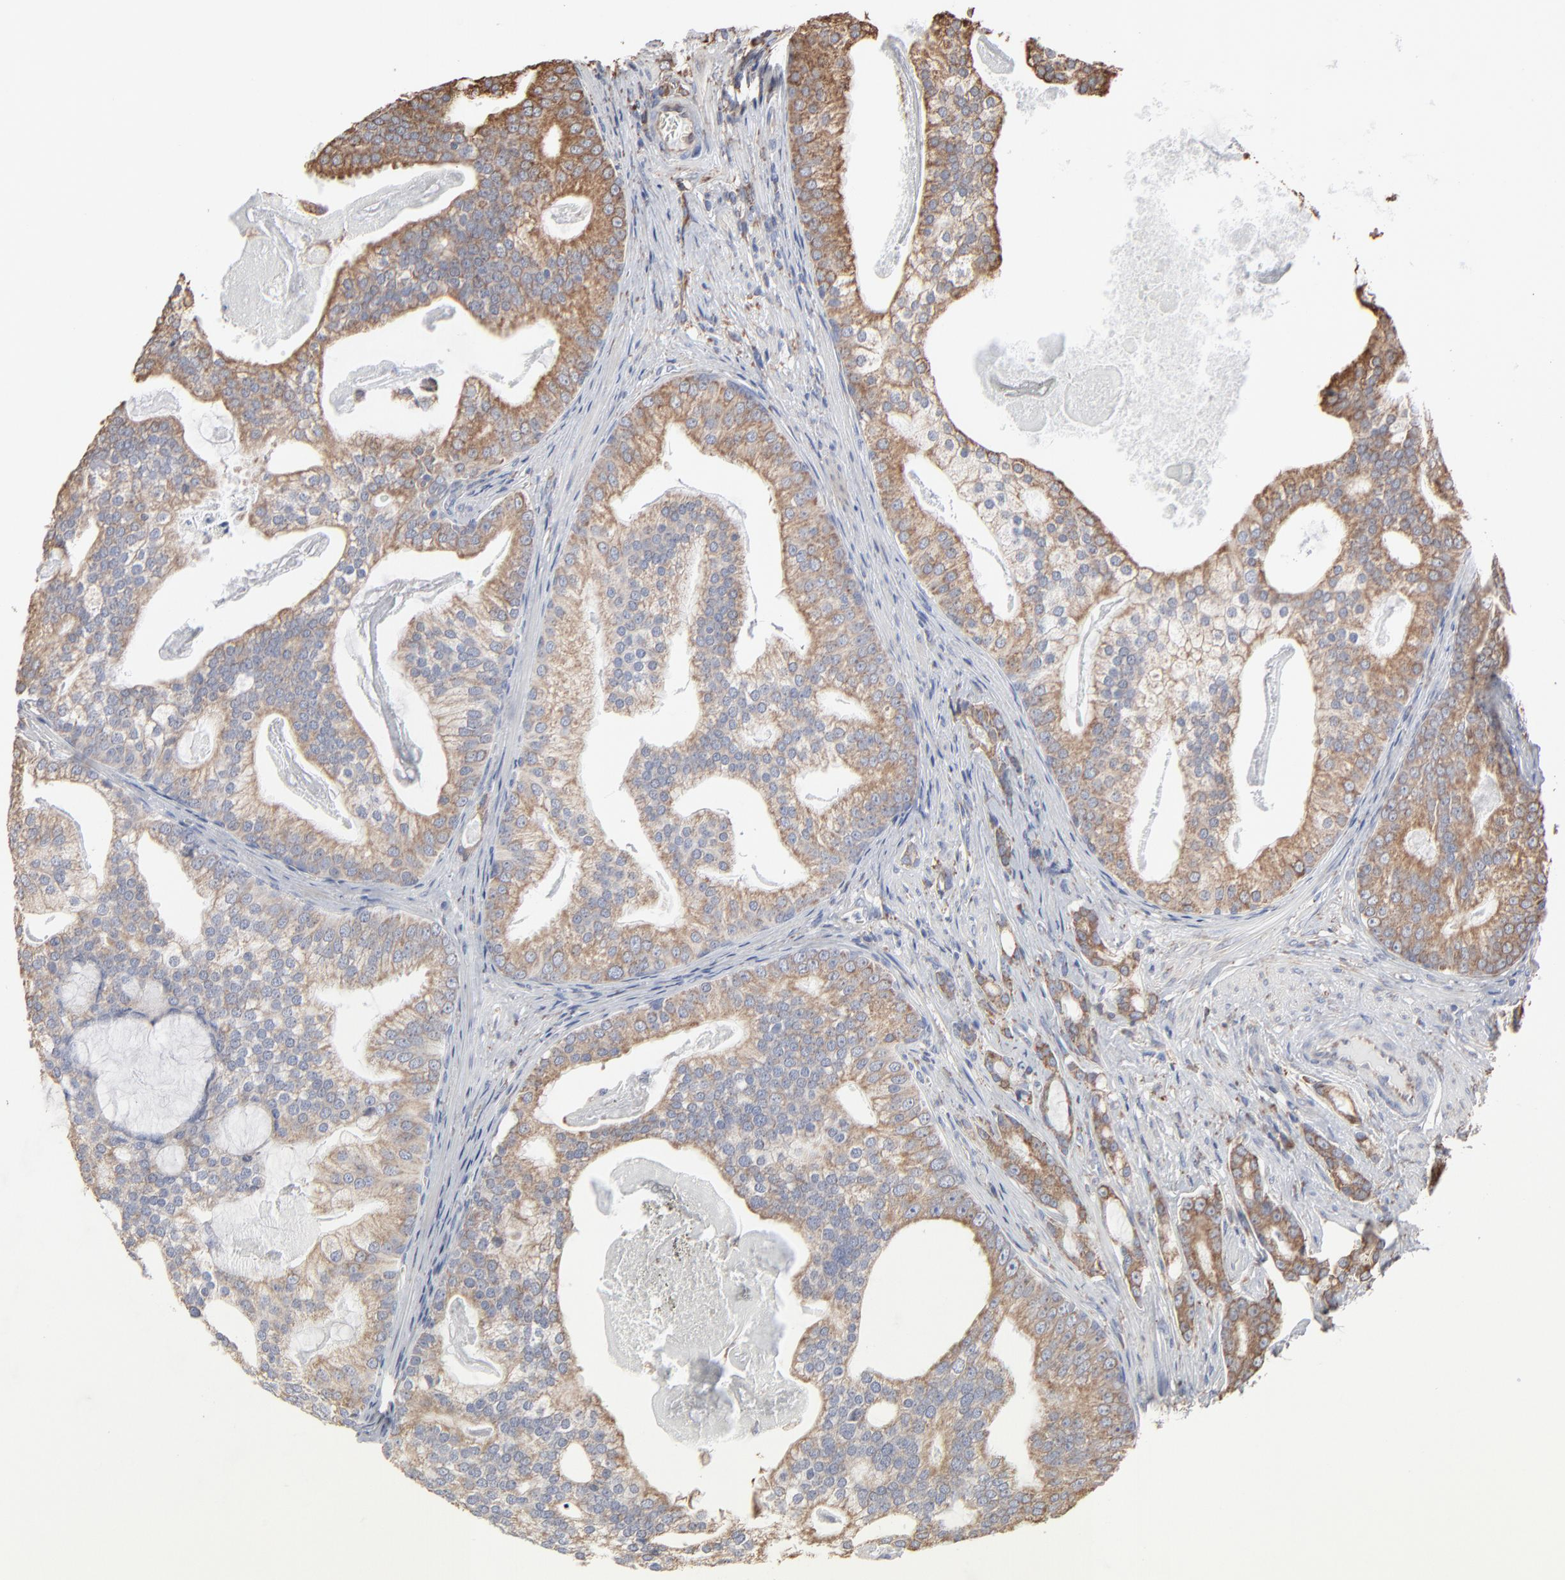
{"staining": {"intensity": "weak", "quantity": ">75%", "location": "cytoplasmic/membranous"}, "tissue": "prostate cancer", "cell_type": "Tumor cells", "image_type": "cancer", "snomed": [{"axis": "morphology", "description": "Adenocarcinoma, Low grade"}, {"axis": "topography", "description": "Prostate"}], "caption": "Prostate adenocarcinoma (low-grade) tissue displays weak cytoplasmic/membranous expression in about >75% of tumor cells, visualized by immunohistochemistry. (DAB IHC with brightfield microscopy, high magnification).", "gene": "PDIA3", "patient": {"sex": "male", "age": 58}}